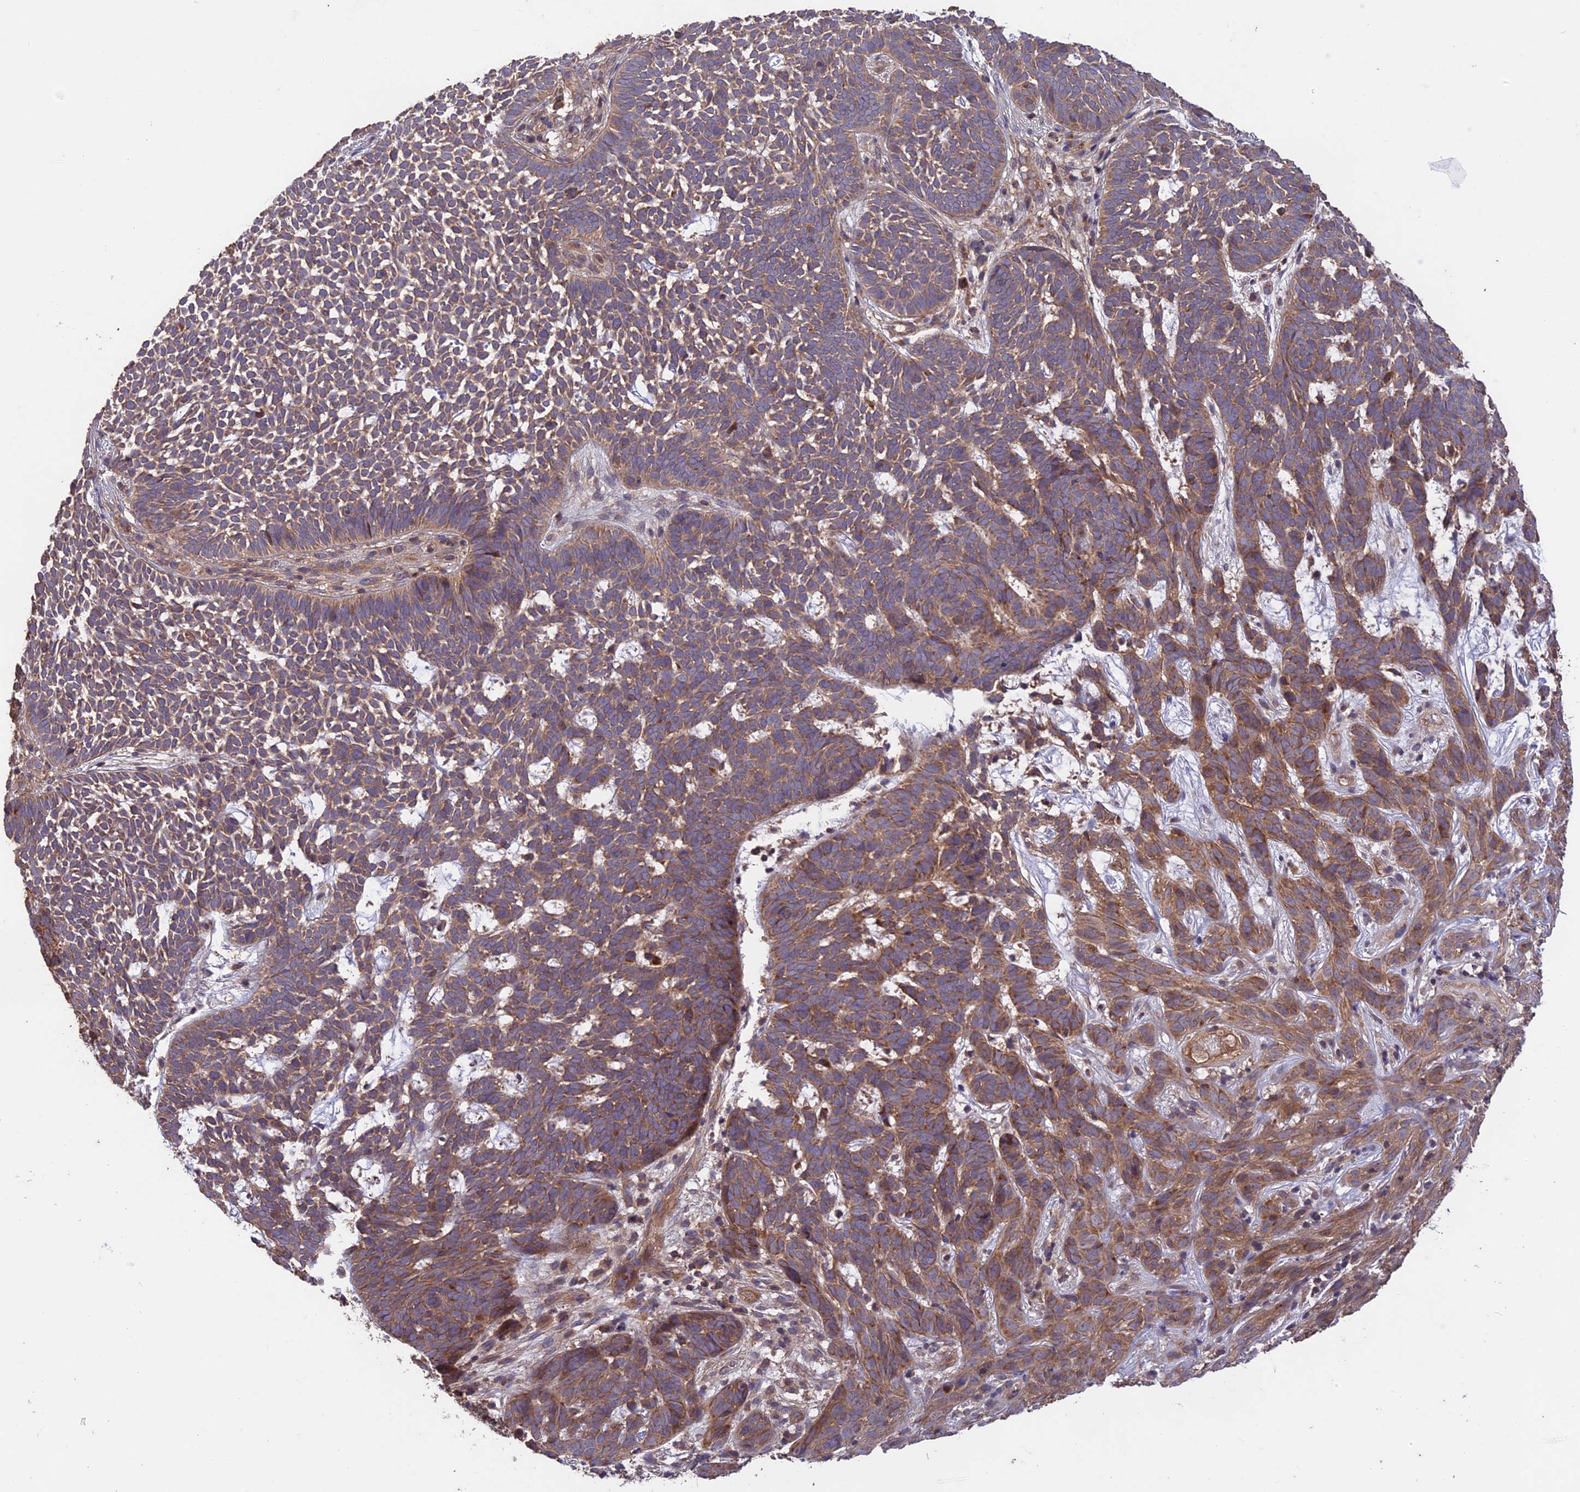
{"staining": {"intensity": "moderate", "quantity": "25%-75%", "location": "cytoplasmic/membranous"}, "tissue": "skin cancer", "cell_type": "Tumor cells", "image_type": "cancer", "snomed": [{"axis": "morphology", "description": "Basal cell carcinoma"}, {"axis": "topography", "description": "Skin"}], "caption": "Human basal cell carcinoma (skin) stained for a protein (brown) exhibits moderate cytoplasmic/membranous positive expression in approximately 25%-75% of tumor cells.", "gene": "NUDT8", "patient": {"sex": "female", "age": 78}}